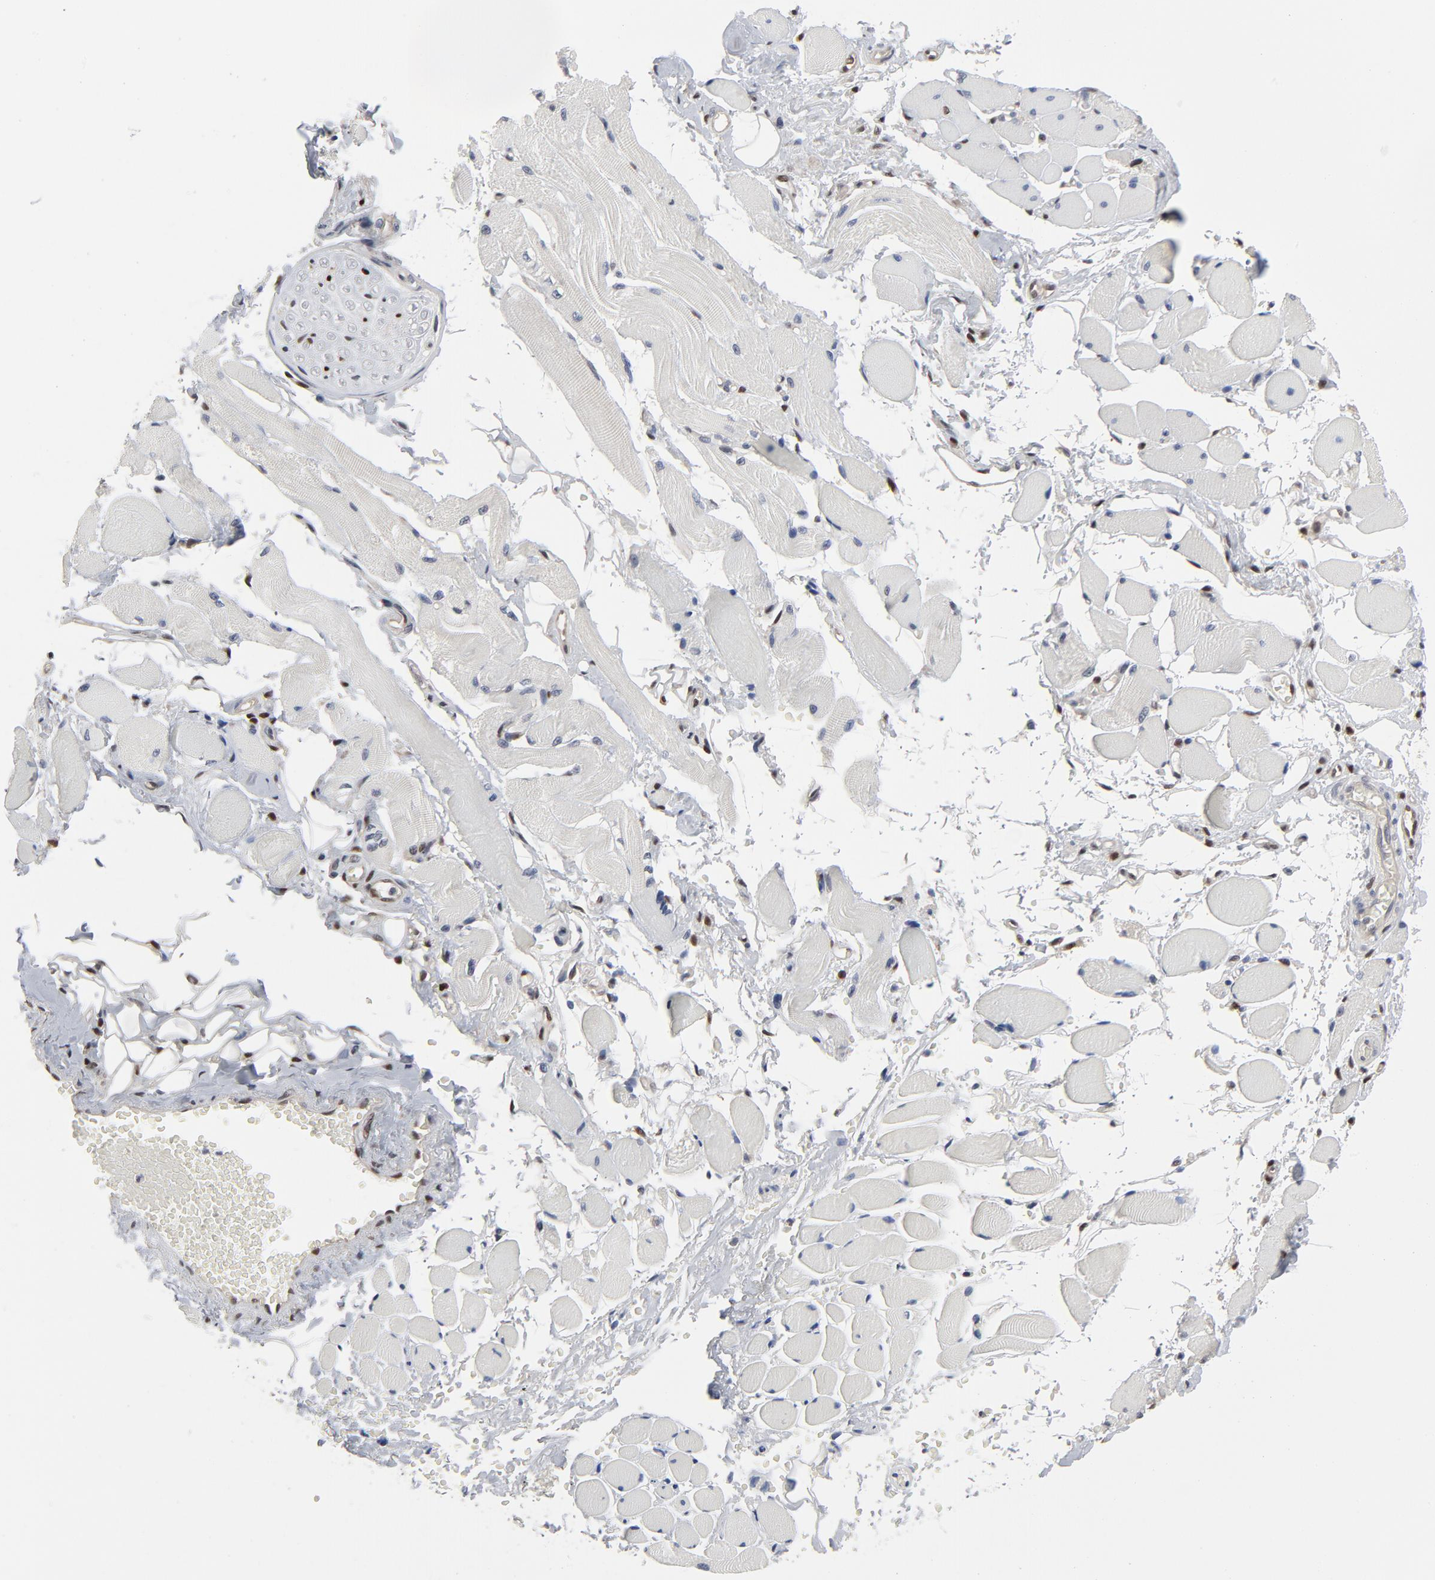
{"staining": {"intensity": "weak", "quantity": "<25%", "location": "cytoplasmic/membranous"}, "tissue": "adipose tissue", "cell_type": "Adipocytes", "image_type": "normal", "snomed": [{"axis": "morphology", "description": "Normal tissue, NOS"}, {"axis": "morphology", "description": "Squamous cell carcinoma, NOS"}, {"axis": "topography", "description": "Skeletal muscle"}, {"axis": "topography", "description": "Soft tissue"}, {"axis": "topography", "description": "Oral tissue"}], "caption": "A photomicrograph of human adipose tissue is negative for staining in adipocytes. Nuclei are stained in blue.", "gene": "NFKB1", "patient": {"sex": "male", "age": 54}}